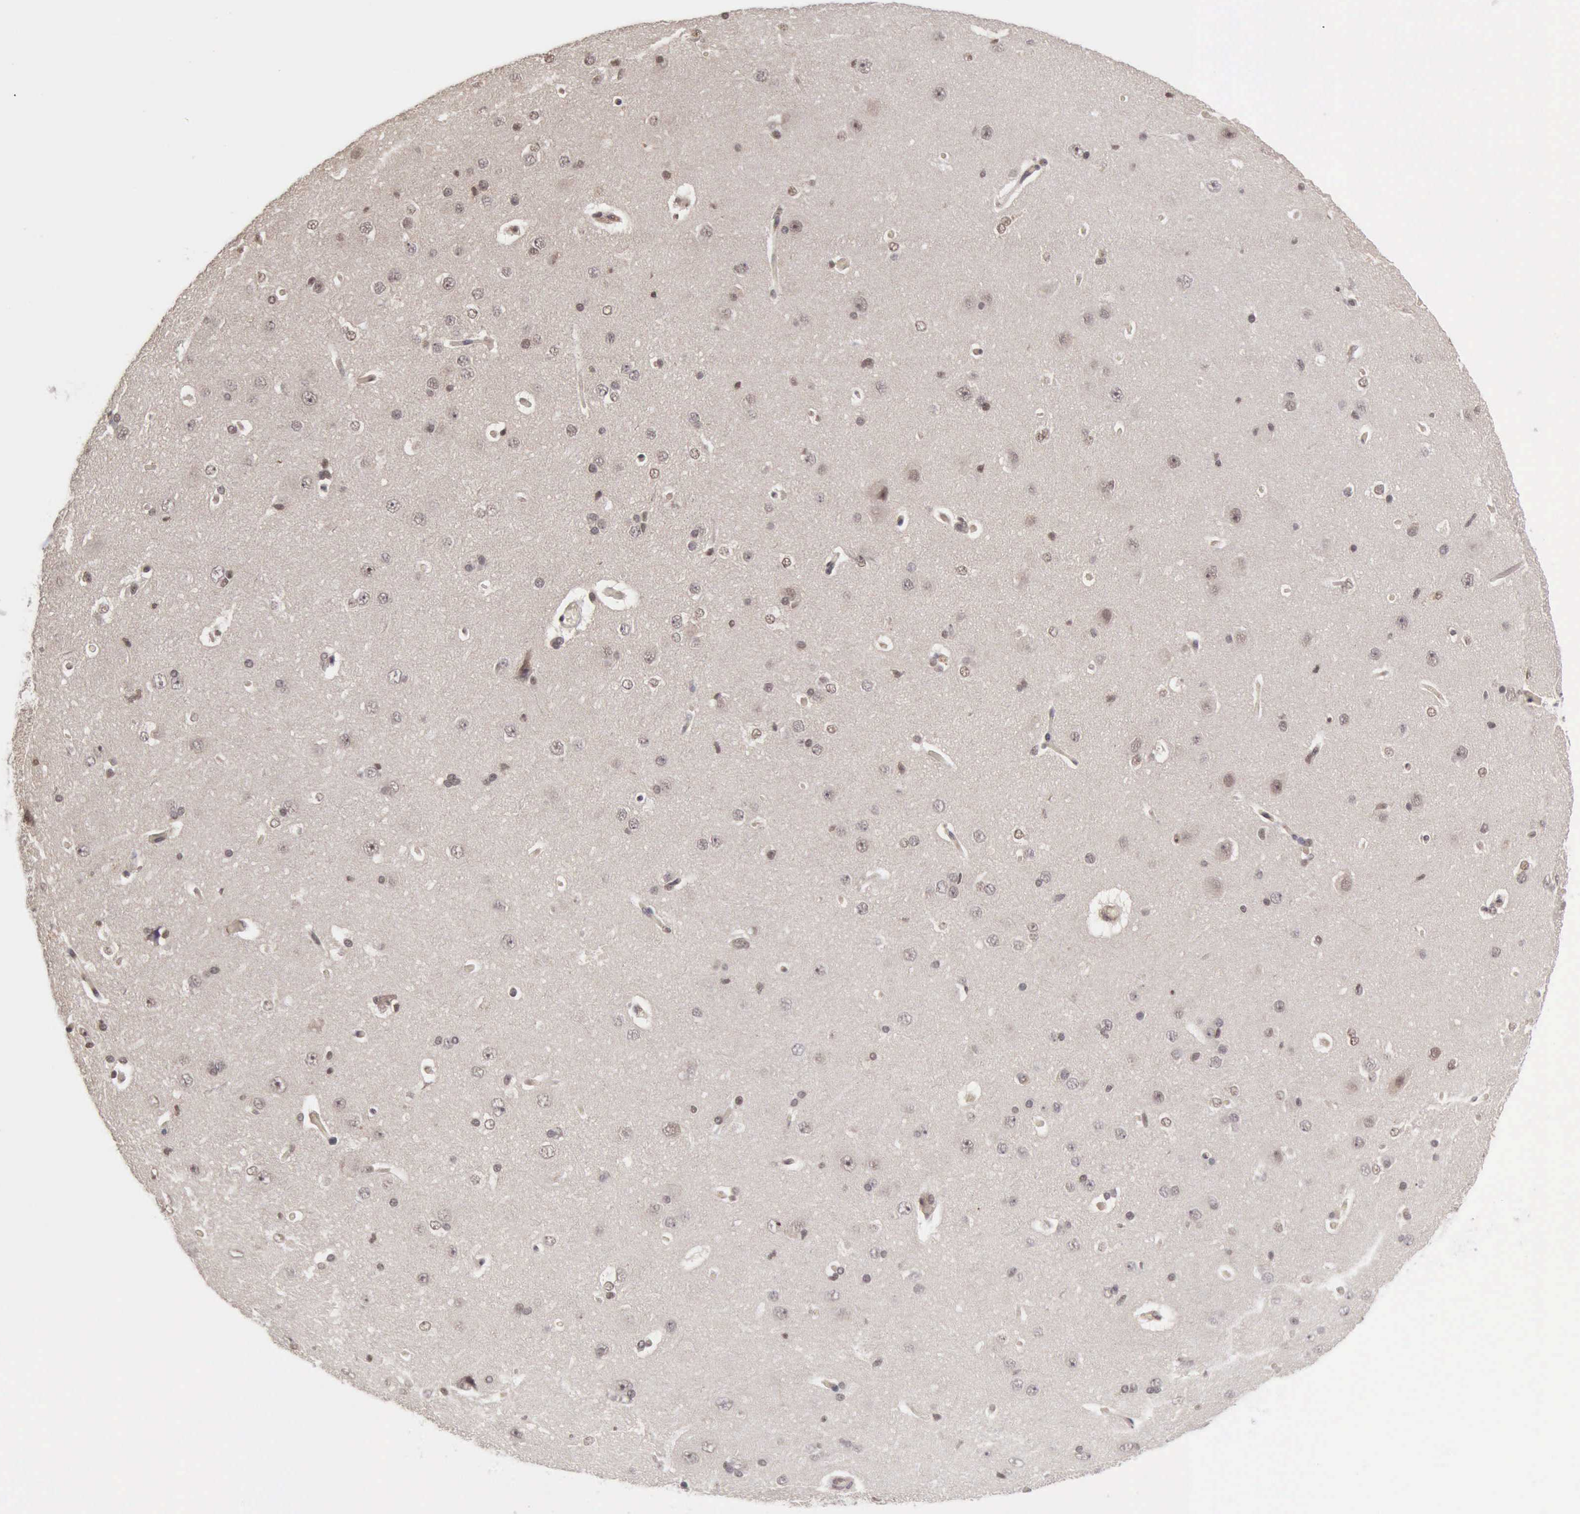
{"staining": {"intensity": "weak", "quantity": "25%-75%", "location": "cytoplasmic/membranous"}, "tissue": "cerebral cortex", "cell_type": "Endothelial cells", "image_type": "normal", "snomed": [{"axis": "morphology", "description": "Normal tissue, NOS"}, {"axis": "topography", "description": "Cerebral cortex"}], "caption": "A high-resolution histopathology image shows immunohistochemistry staining of unremarkable cerebral cortex, which reveals weak cytoplasmic/membranous staining in about 25%-75% of endothelial cells.", "gene": "CDKN2A", "patient": {"sex": "female", "age": 45}}